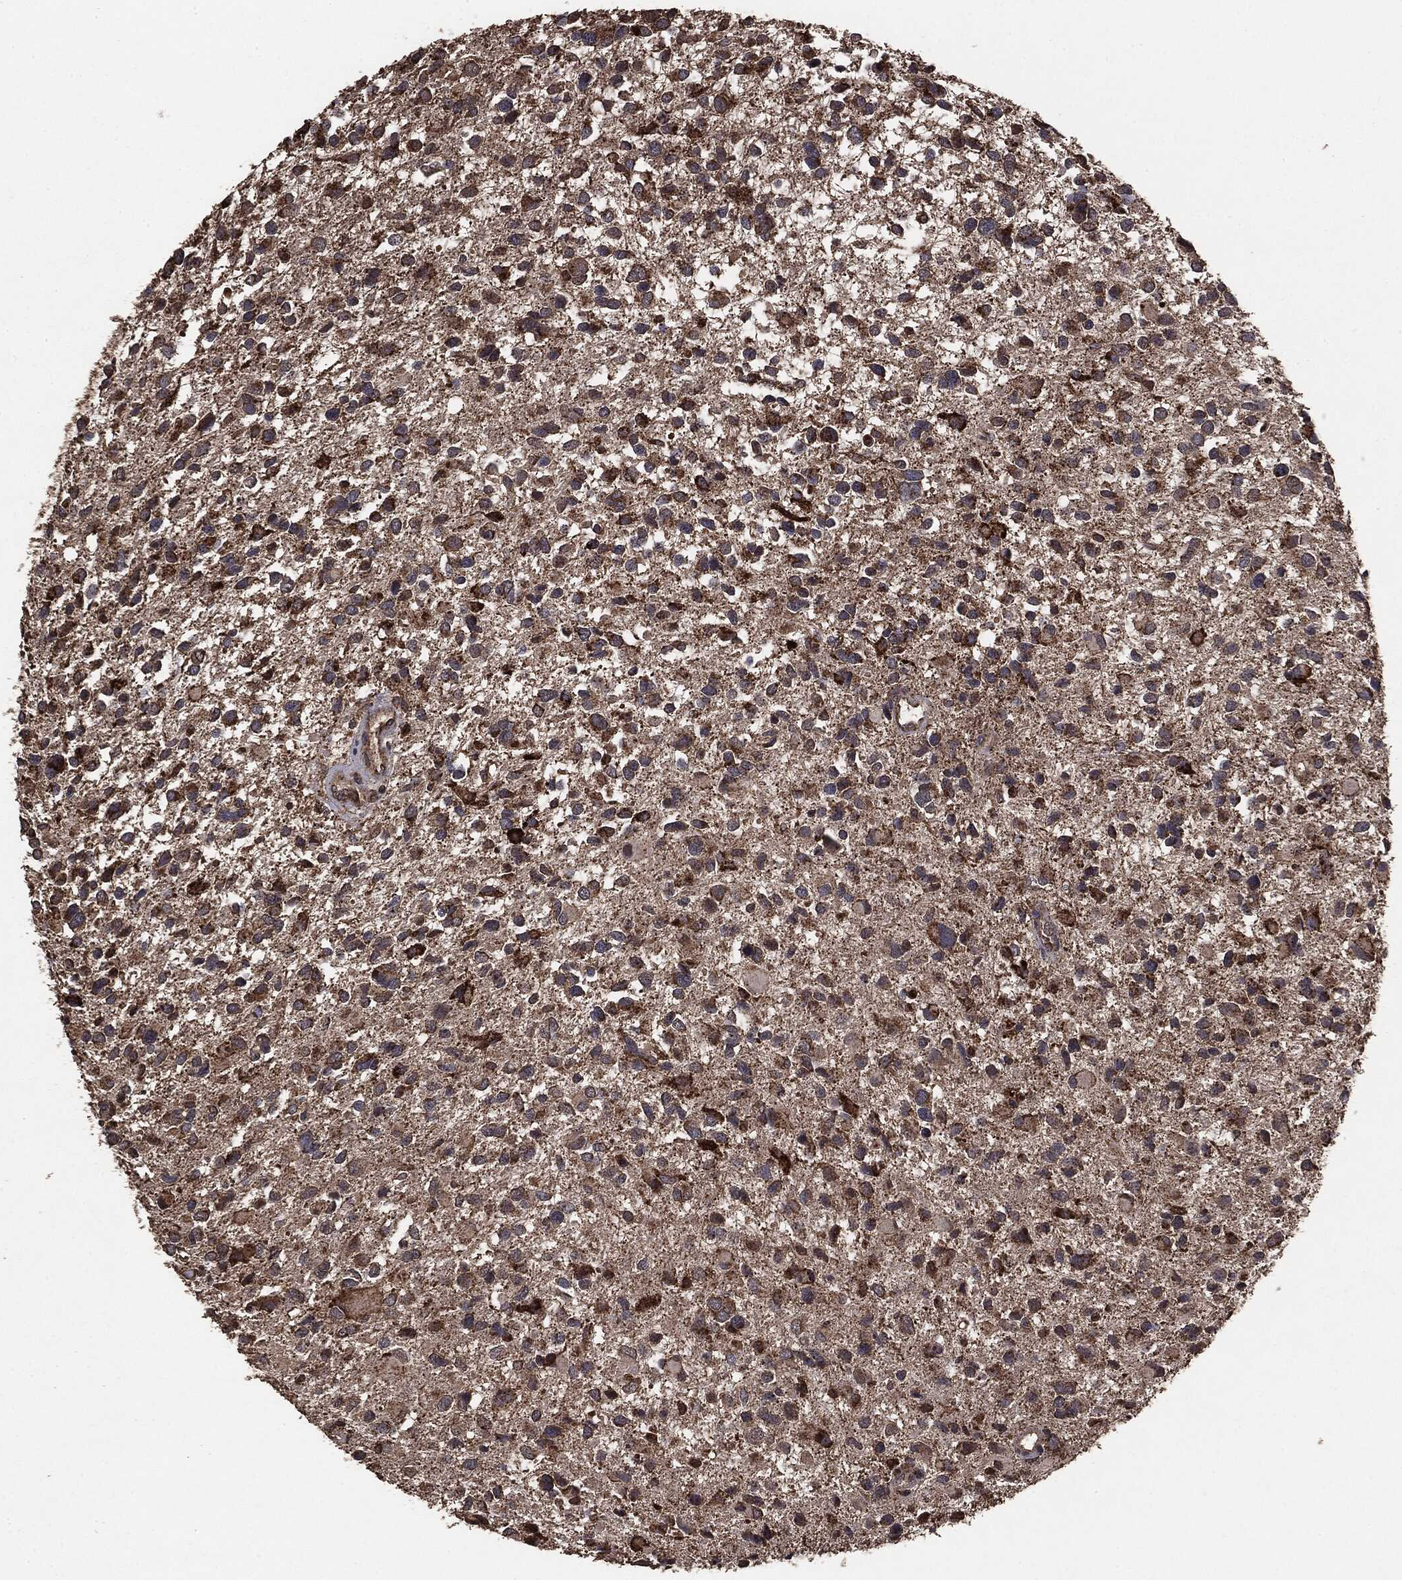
{"staining": {"intensity": "moderate", "quantity": ">75%", "location": "cytoplasmic/membranous"}, "tissue": "glioma", "cell_type": "Tumor cells", "image_type": "cancer", "snomed": [{"axis": "morphology", "description": "Glioma, malignant, Low grade"}, {"axis": "topography", "description": "Brain"}], "caption": "Protein analysis of glioma tissue demonstrates moderate cytoplasmic/membranous positivity in approximately >75% of tumor cells.", "gene": "MTOR", "patient": {"sex": "female", "age": 32}}